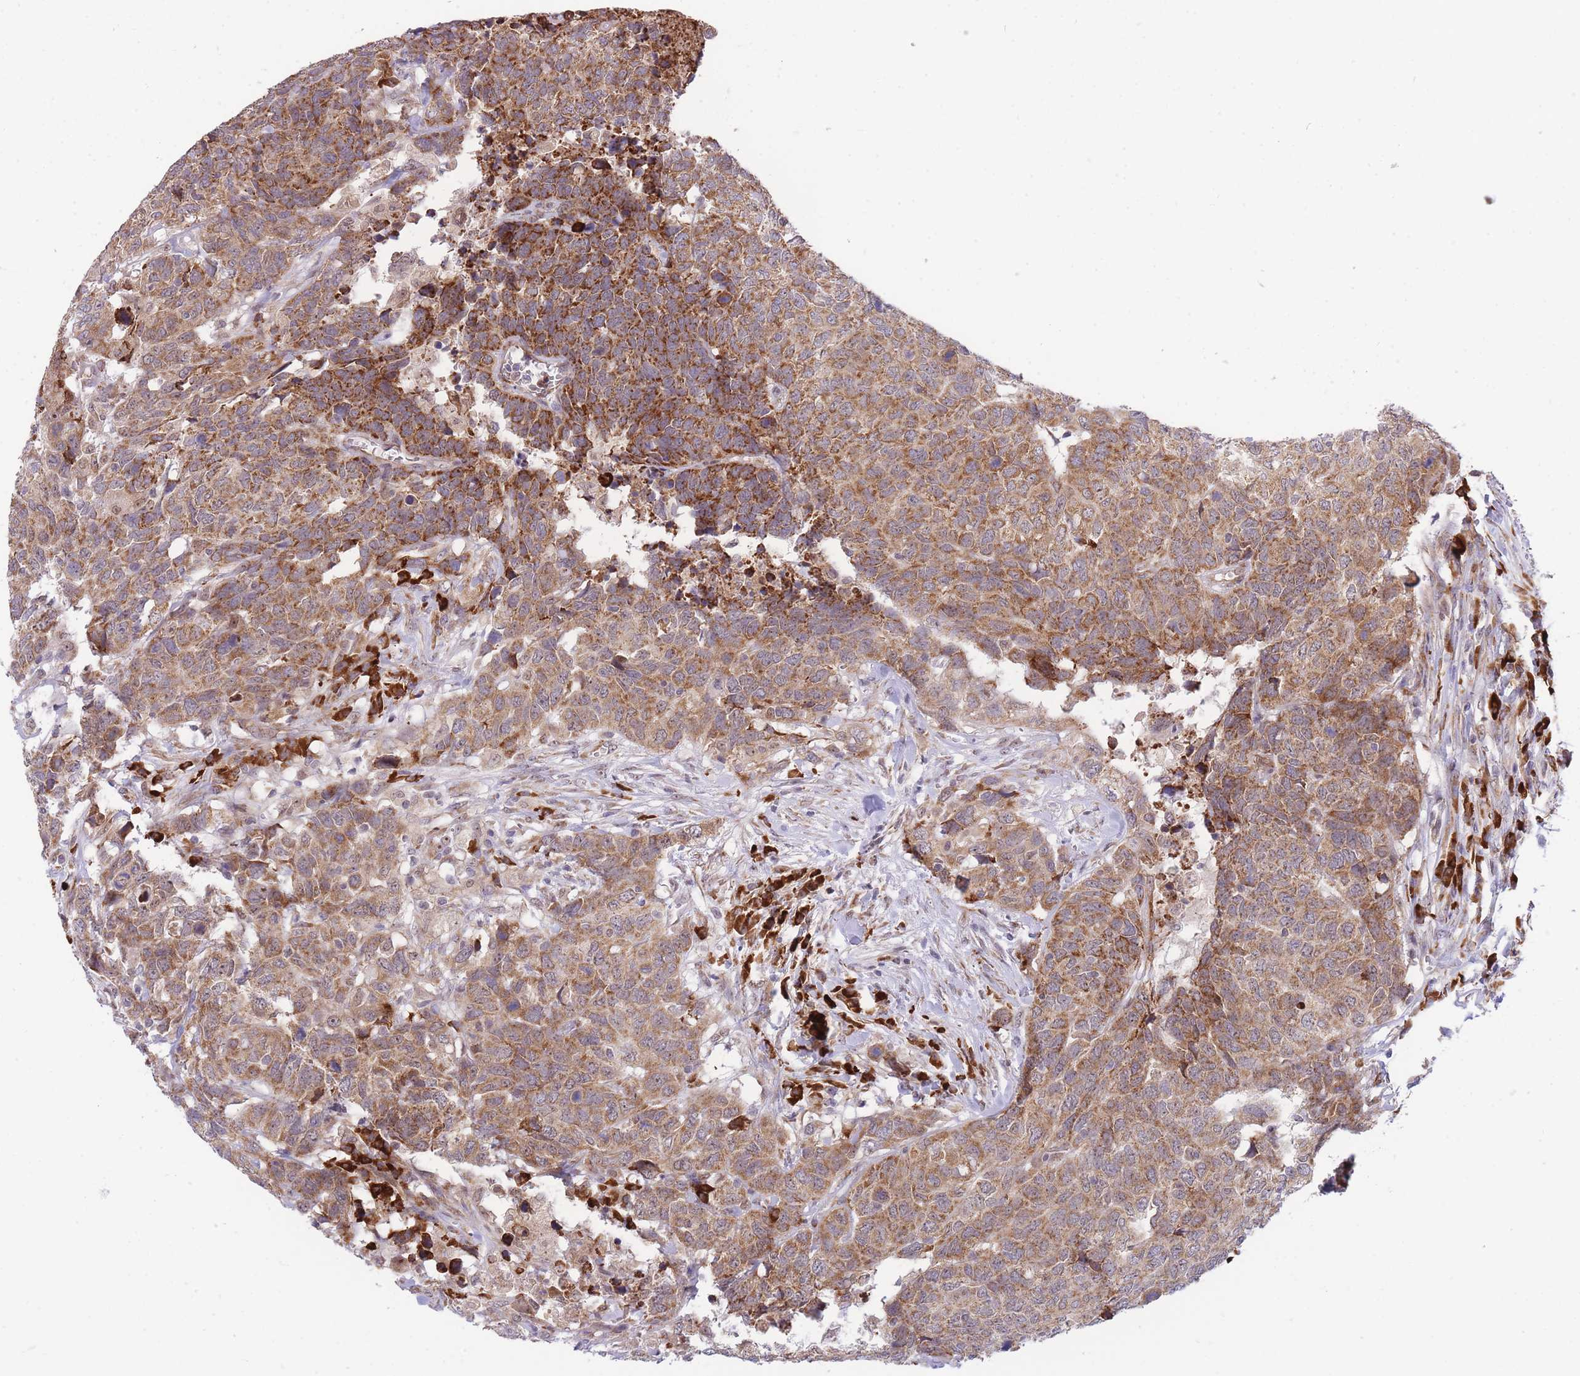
{"staining": {"intensity": "moderate", "quantity": ">75%", "location": "cytoplasmic/membranous"}, "tissue": "head and neck cancer", "cell_type": "Tumor cells", "image_type": "cancer", "snomed": [{"axis": "morphology", "description": "Normal tissue, NOS"}, {"axis": "morphology", "description": "Squamous cell carcinoma, NOS"}, {"axis": "topography", "description": "Skeletal muscle"}, {"axis": "topography", "description": "Vascular tissue"}, {"axis": "topography", "description": "Peripheral nerve tissue"}, {"axis": "topography", "description": "Head-Neck"}], "caption": "Immunohistochemical staining of human squamous cell carcinoma (head and neck) displays moderate cytoplasmic/membranous protein staining in approximately >75% of tumor cells.", "gene": "EXOSC8", "patient": {"sex": "male", "age": 66}}